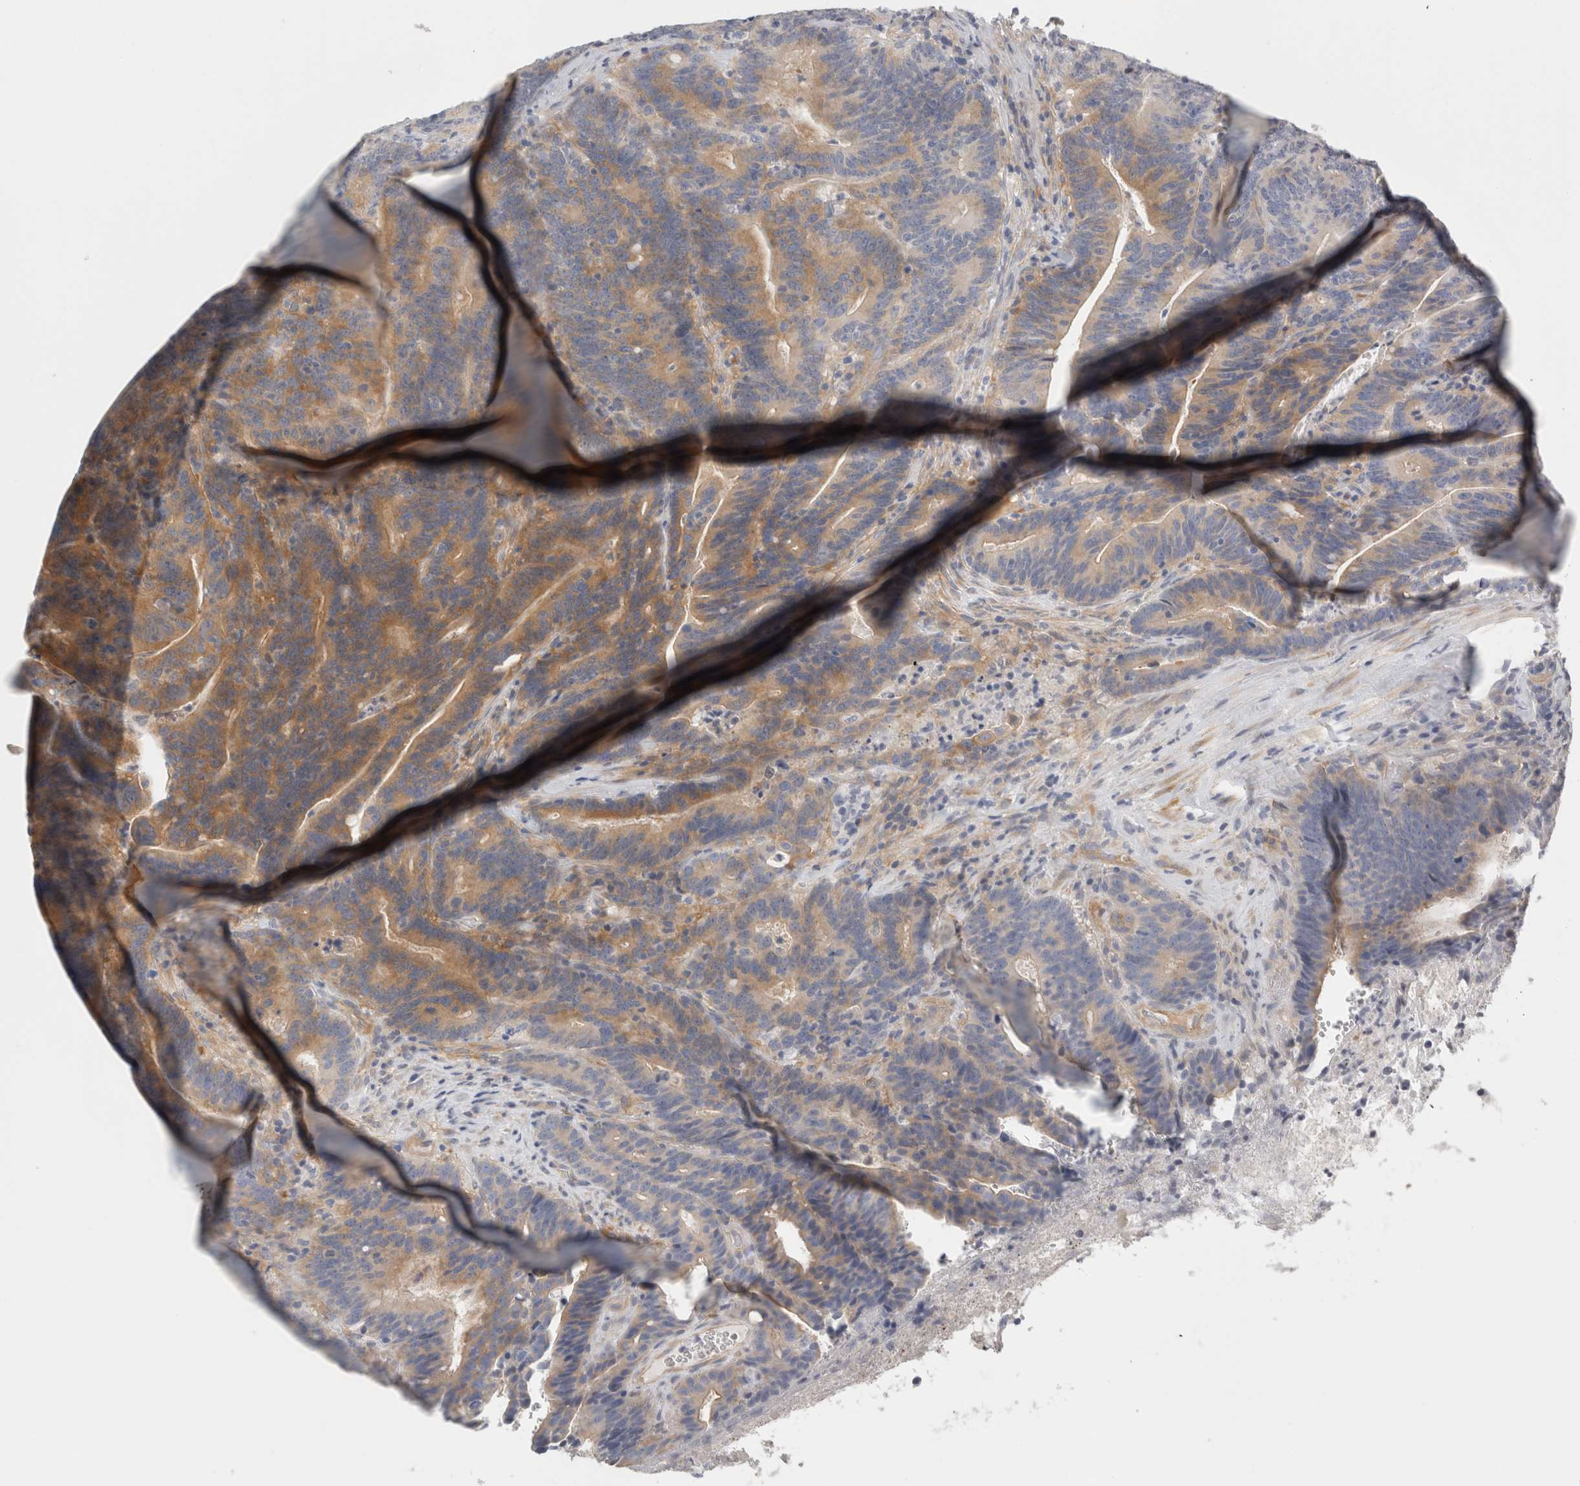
{"staining": {"intensity": "moderate", "quantity": ">75%", "location": "cytoplasmic/membranous"}, "tissue": "colorectal cancer", "cell_type": "Tumor cells", "image_type": "cancer", "snomed": [{"axis": "morphology", "description": "Adenocarcinoma, NOS"}, {"axis": "topography", "description": "Colon"}], "caption": "Protein expression analysis of adenocarcinoma (colorectal) exhibits moderate cytoplasmic/membranous positivity in about >75% of tumor cells.", "gene": "FBLIM1", "patient": {"sex": "female", "age": 66}}